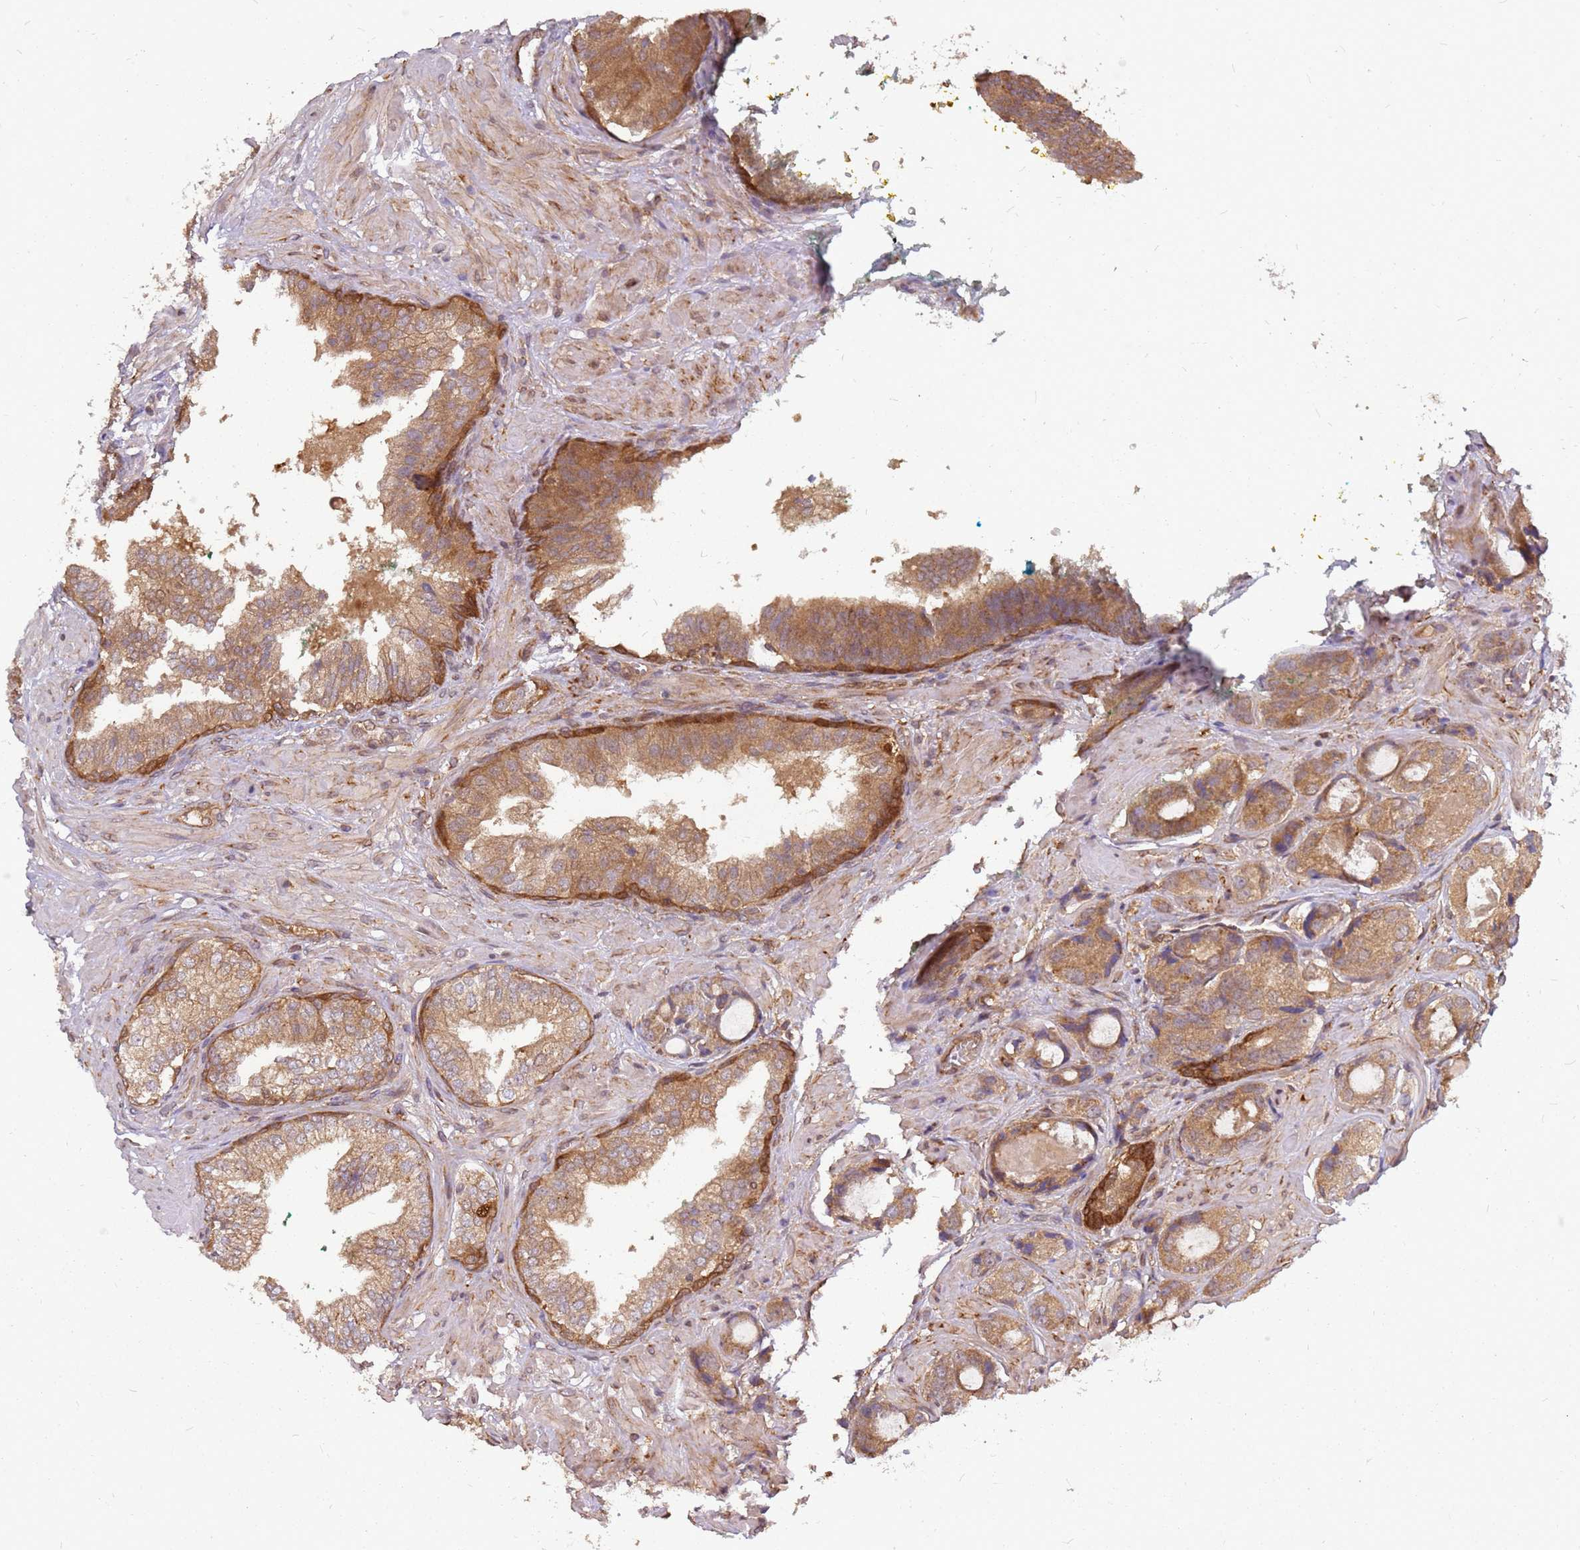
{"staining": {"intensity": "moderate", "quantity": ">75%", "location": "cytoplasmic/membranous"}, "tissue": "prostate cancer", "cell_type": "Tumor cells", "image_type": "cancer", "snomed": [{"axis": "morphology", "description": "Adenocarcinoma, High grade"}, {"axis": "topography", "description": "Prostate"}], "caption": "This histopathology image shows IHC staining of human prostate high-grade adenocarcinoma, with medium moderate cytoplasmic/membranous staining in approximately >75% of tumor cells.", "gene": "NUDT14", "patient": {"sex": "male", "age": 59}}